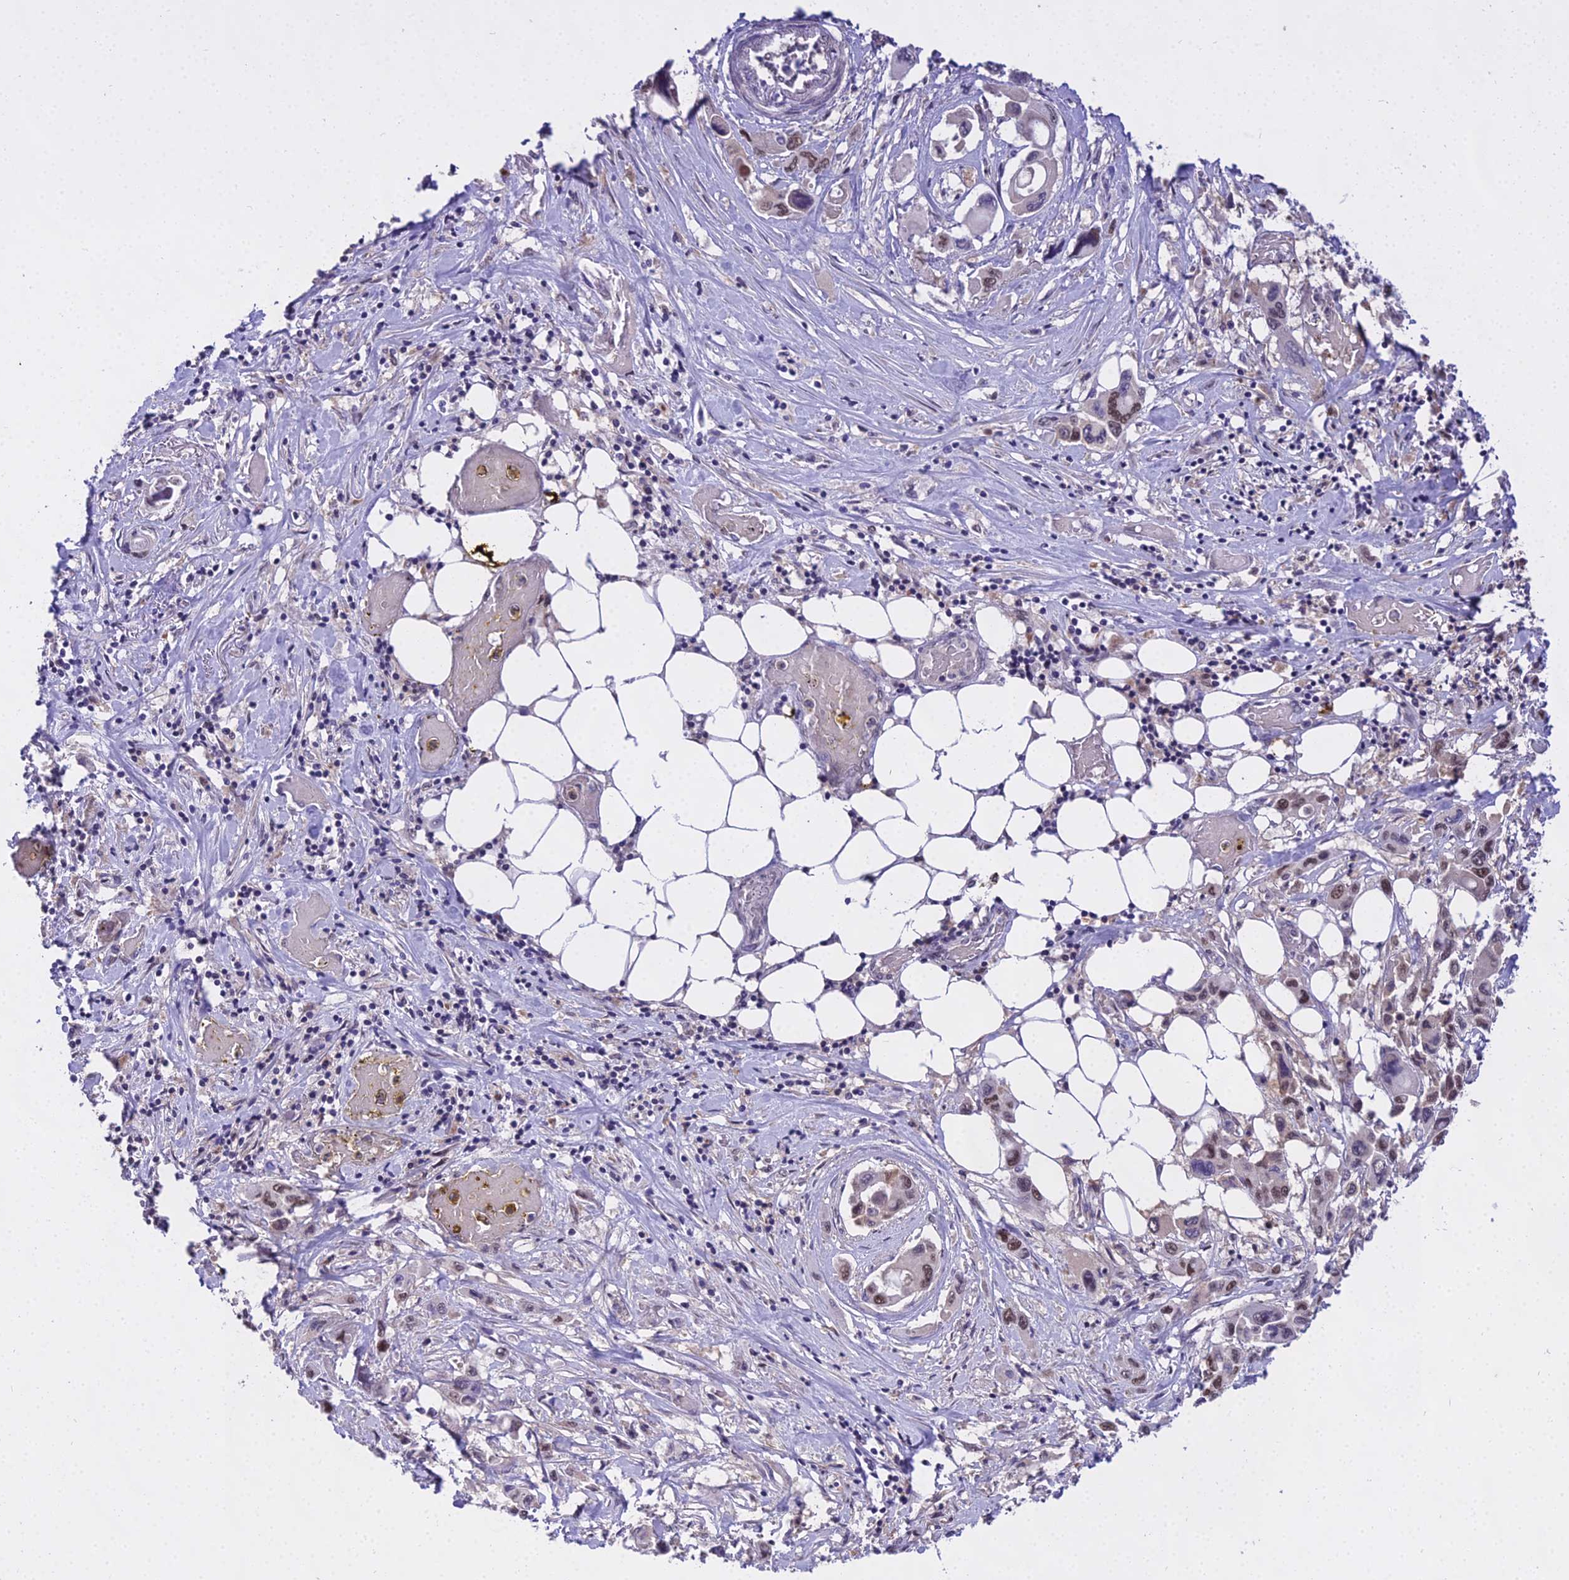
{"staining": {"intensity": "moderate", "quantity": "<25%", "location": "cytoplasmic/membranous"}, "tissue": "pancreatic cancer", "cell_type": "Tumor cells", "image_type": "cancer", "snomed": [{"axis": "morphology", "description": "Adenocarcinoma, NOS"}, {"axis": "topography", "description": "Pancreas"}], "caption": "The image displays immunohistochemical staining of pancreatic cancer (adenocarcinoma). There is moderate cytoplasmic/membranous expression is appreciated in about <25% of tumor cells.", "gene": "MAT2A", "patient": {"sex": "male", "age": 92}}